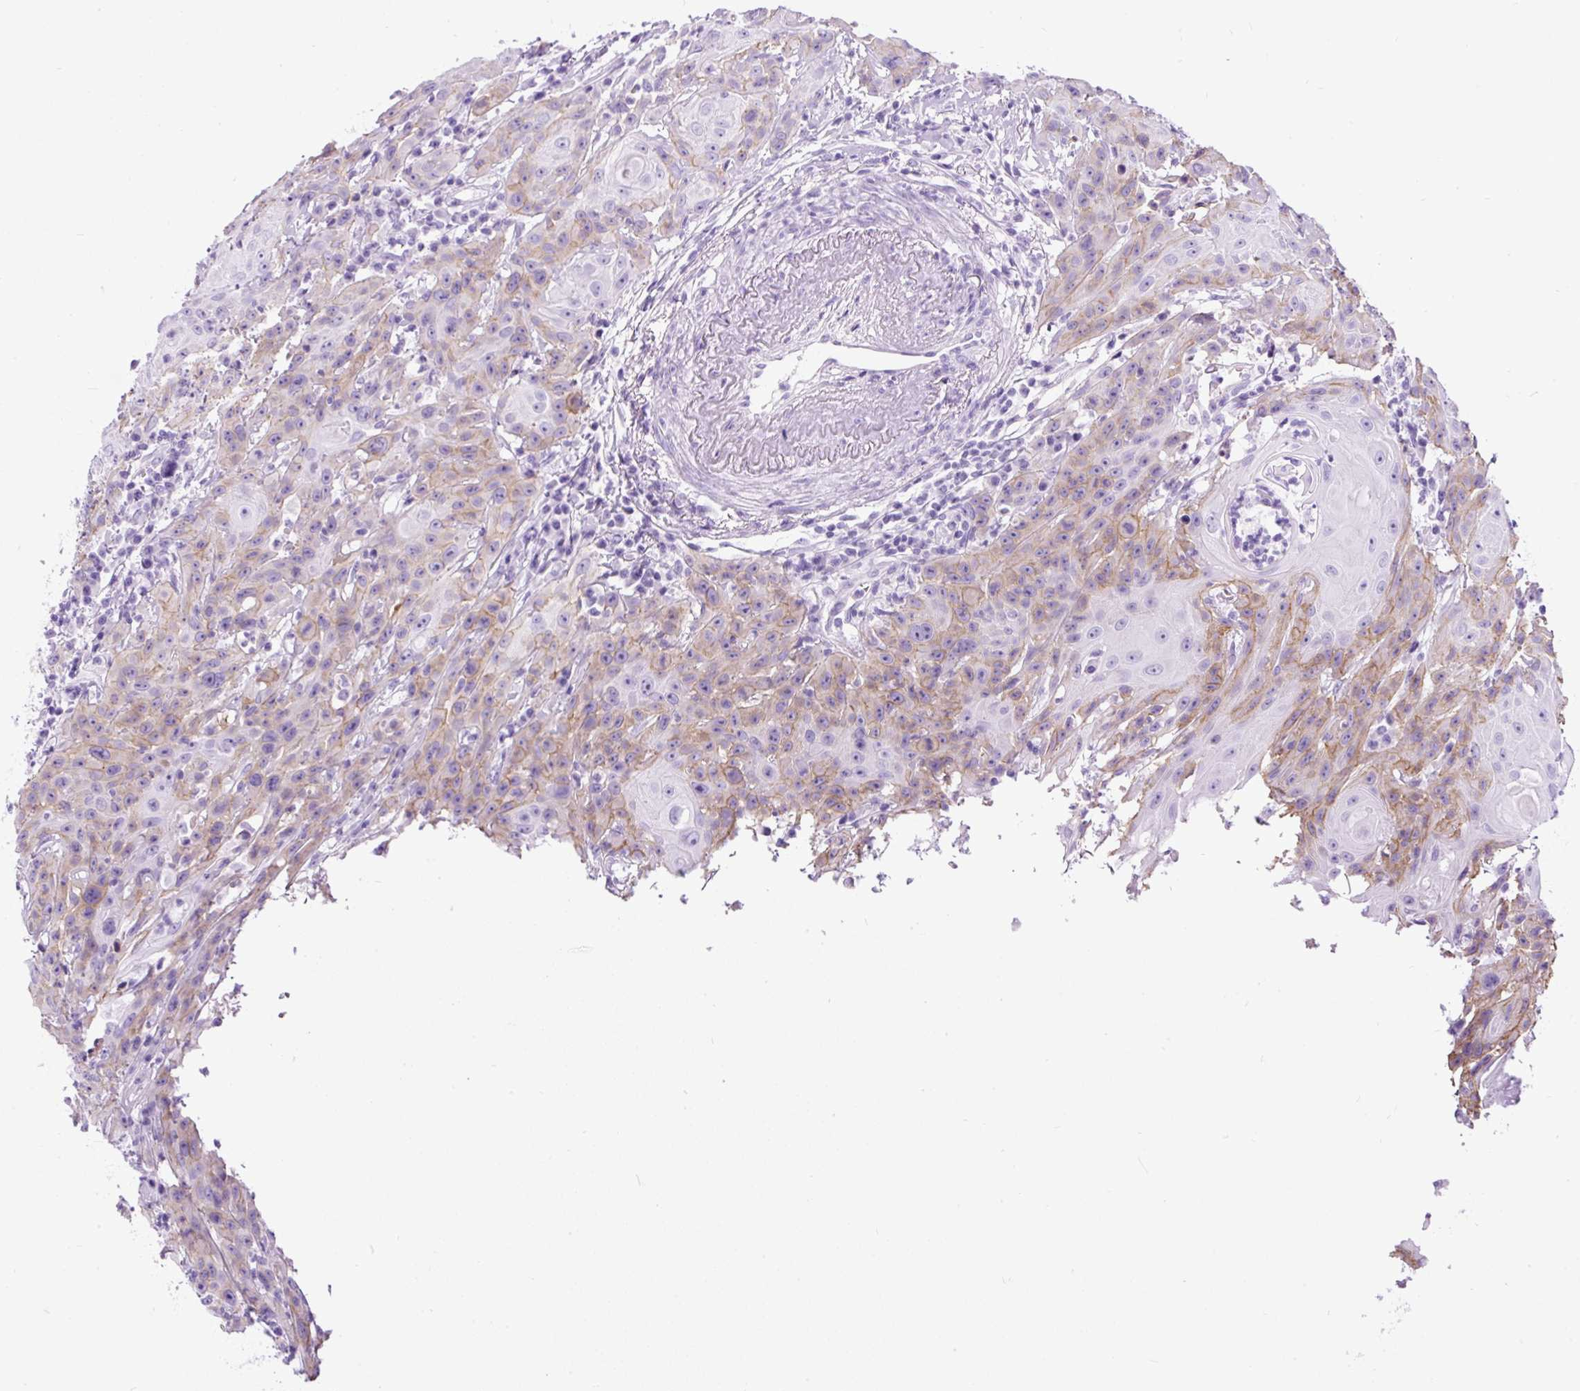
{"staining": {"intensity": "weak", "quantity": "<25%", "location": "cytoplasmic/membranous"}, "tissue": "head and neck cancer", "cell_type": "Tumor cells", "image_type": "cancer", "snomed": [{"axis": "morphology", "description": "Squamous cell carcinoma, NOS"}, {"axis": "topography", "description": "Skin"}, {"axis": "topography", "description": "Head-Neck"}], "caption": "An immunohistochemistry (IHC) photomicrograph of head and neck cancer (squamous cell carcinoma) is shown. There is no staining in tumor cells of head and neck cancer (squamous cell carcinoma).", "gene": "PDIA2", "patient": {"sex": "male", "age": 80}}